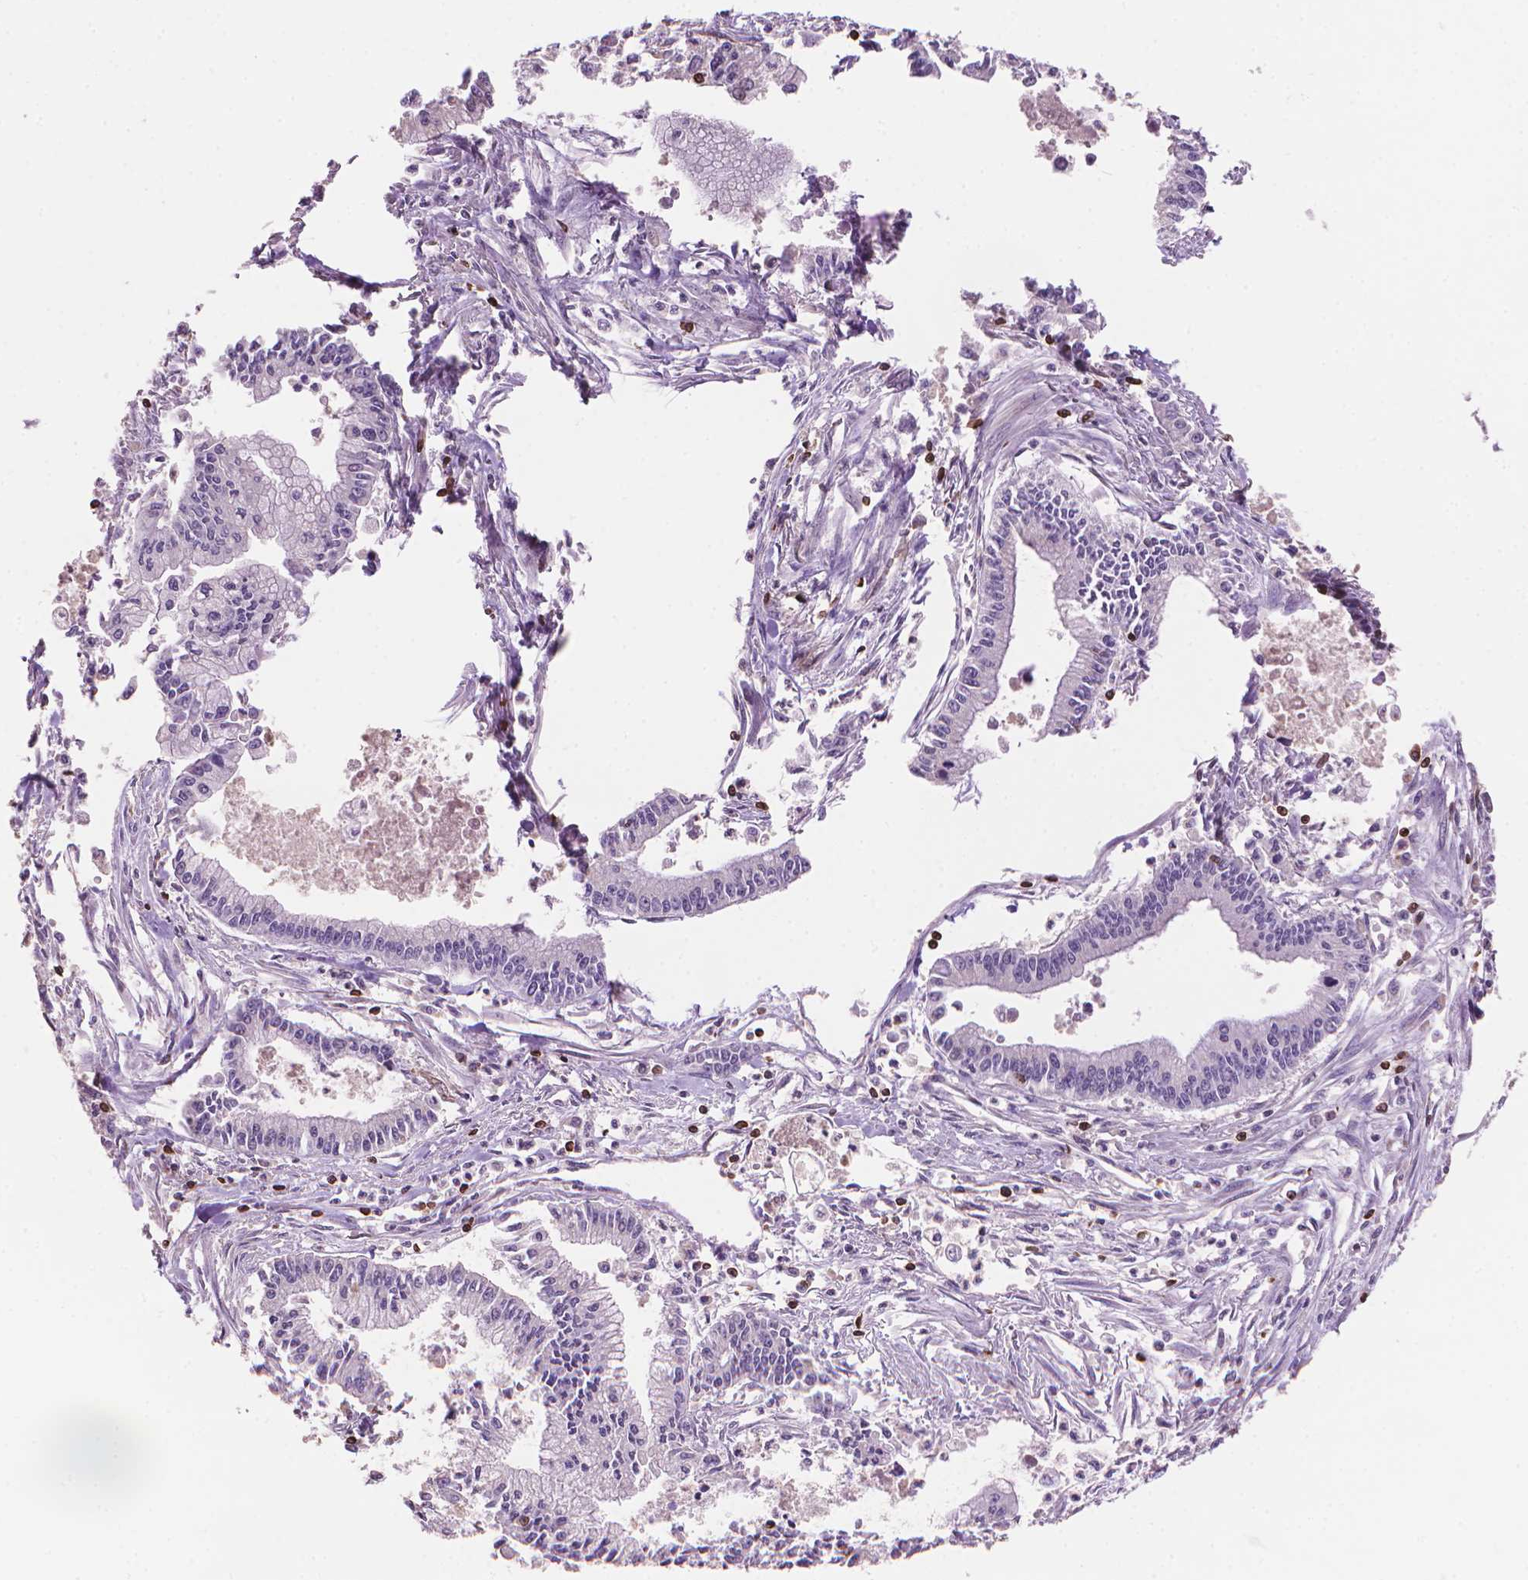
{"staining": {"intensity": "negative", "quantity": "none", "location": "none"}, "tissue": "pancreatic cancer", "cell_type": "Tumor cells", "image_type": "cancer", "snomed": [{"axis": "morphology", "description": "Adenocarcinoma, NOS"}, {"axis": "topography", "description": "Pancreas"}], "caption": "An image of human pancreatic cancer (adenocarcinoma) is negative for staining in tumor cells. (DAB IHC visualized using brightfield microscopy, high magnification).", "gene": "BCL2", "patient": {"sex": "female", "age": 65}}